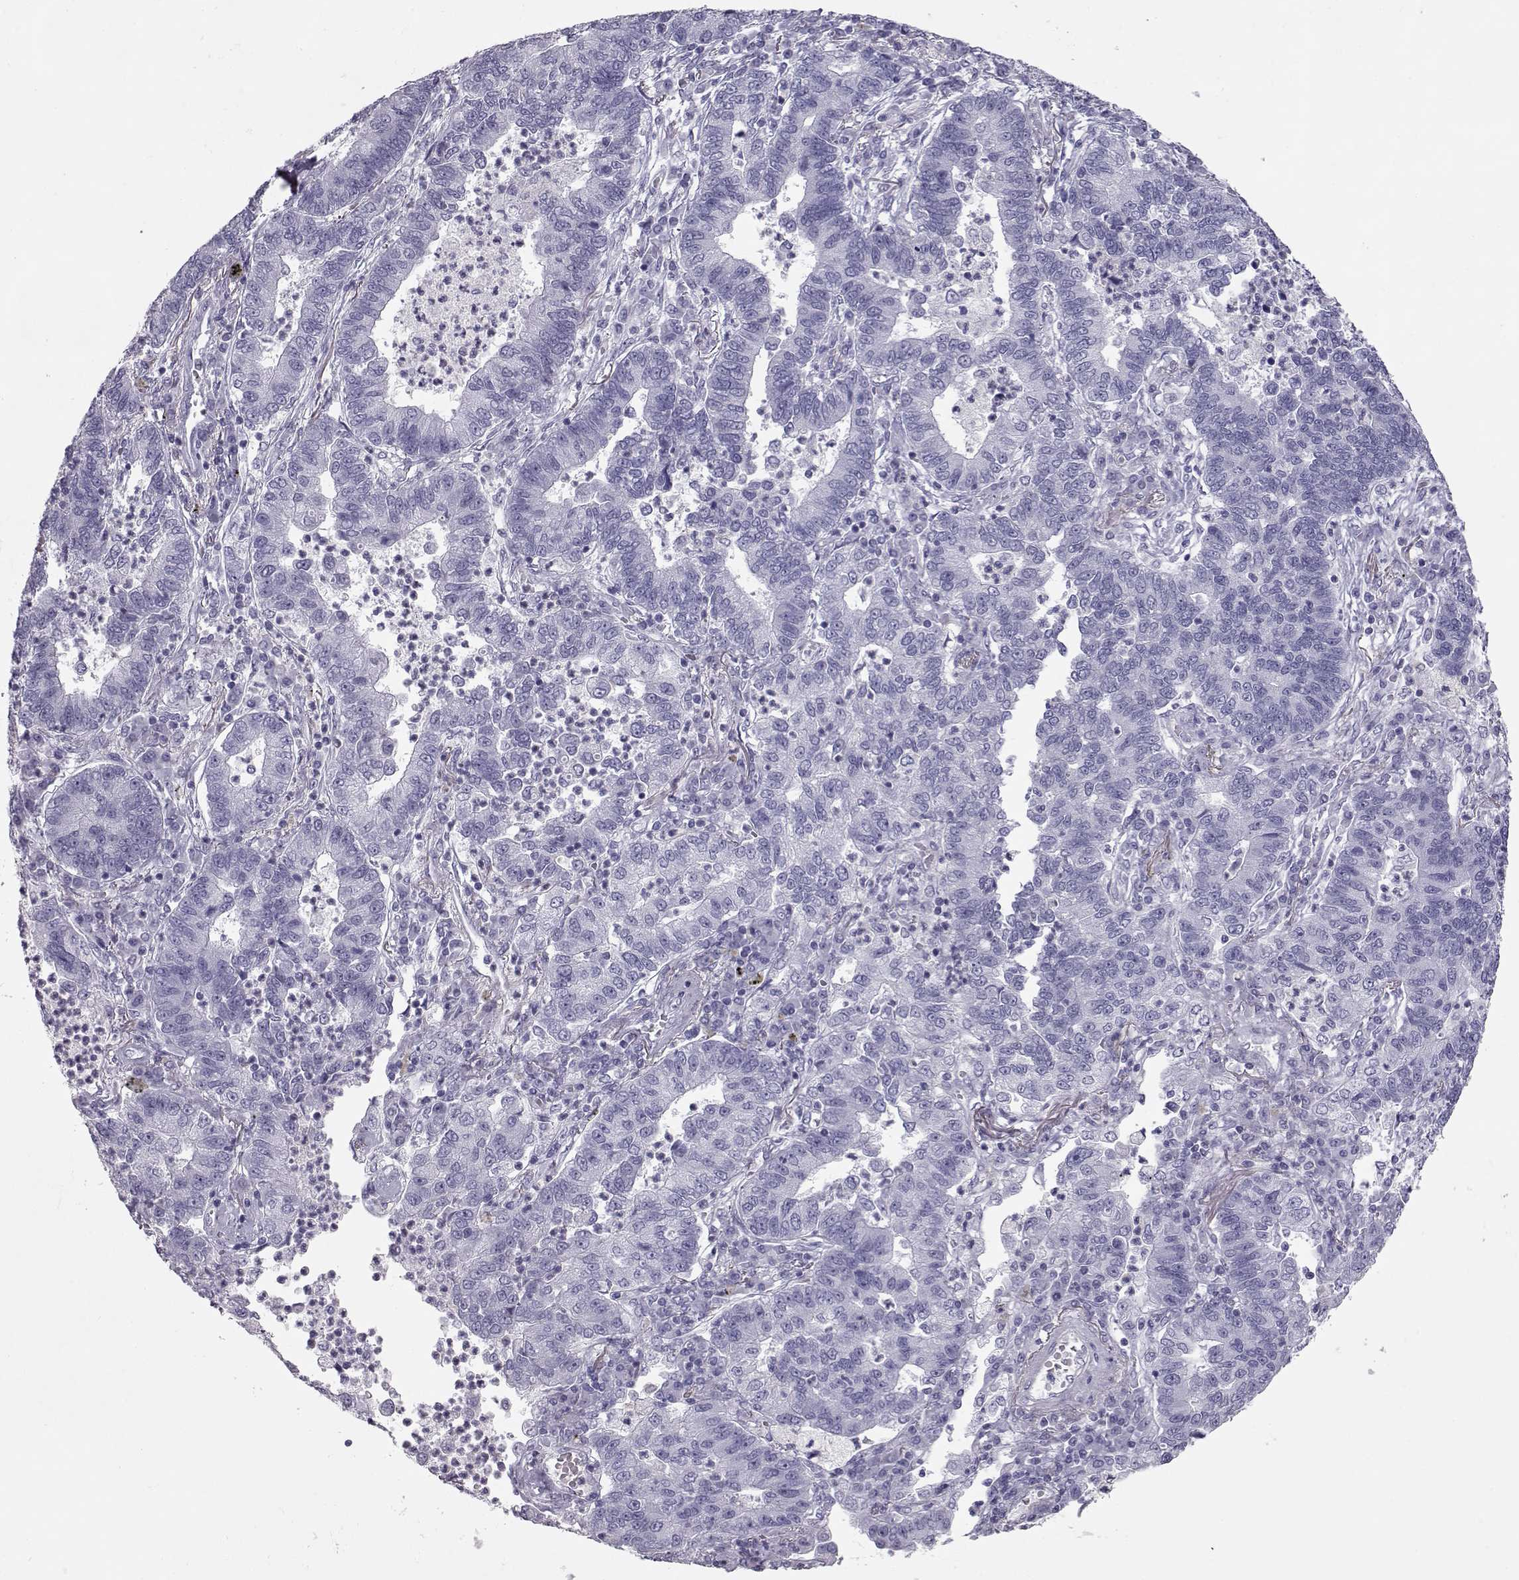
{"staining": {"intensity": "negative", "quantity": "none", "location": "none"}, "tissue": "lung cancer", "cell_type": "Tumor cells", "image_type": "cancer", "snomed": [{"axis": "morphology", "description": "Adenocarcinoma, NOS"}, {"axis": "topography", "description": "Lung"}], "caption": "An image of adenocarcinoma (lung) stained for a protein demonstrates no brown staining in tumor cells.", "gene": "SLITRK3", "patient": {"sex": "female", "age": 57}}